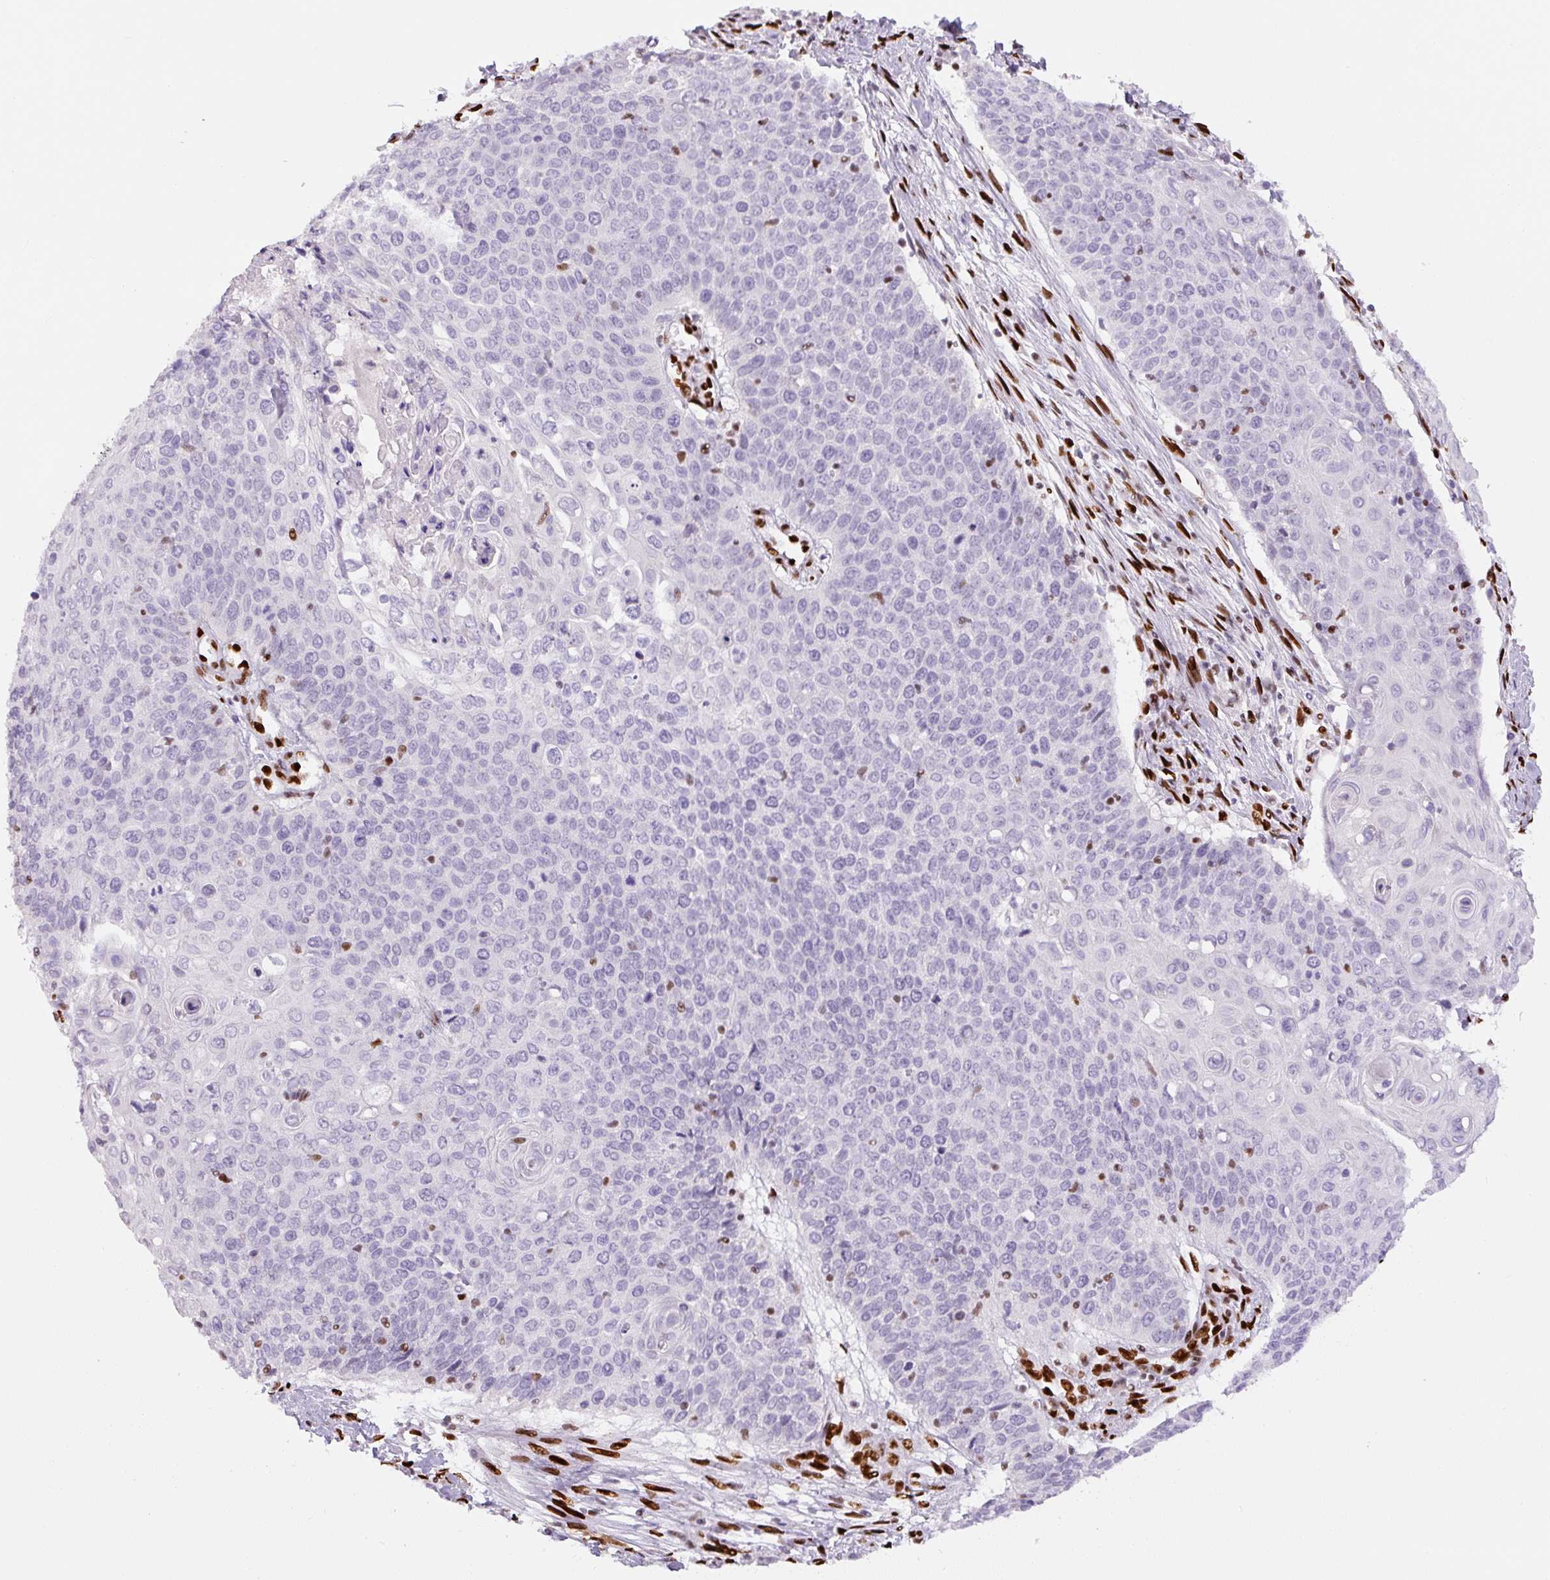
{"staining": {"intensity": "negative", "quantity": "none", "location": "none"}, "tissue": "cervical cancer", "cell_type": "Tumor cells", "image_type": "cancer", "snomed": [{"axis": "morphology", "description": "Squamous cell carcinoma, NOS"}, {"axis": "topography", "description": "Cervix"}], "caption": "High magnification brightfield microscopy of cervical cancer (squamous cell carcinoma) stained with DAB (brown) and counterstained with hematoxylin (blue): tumor cells show no significant positivity.", "gene": "ZEB1", "patient": {"sex": "female", "age": 39}}